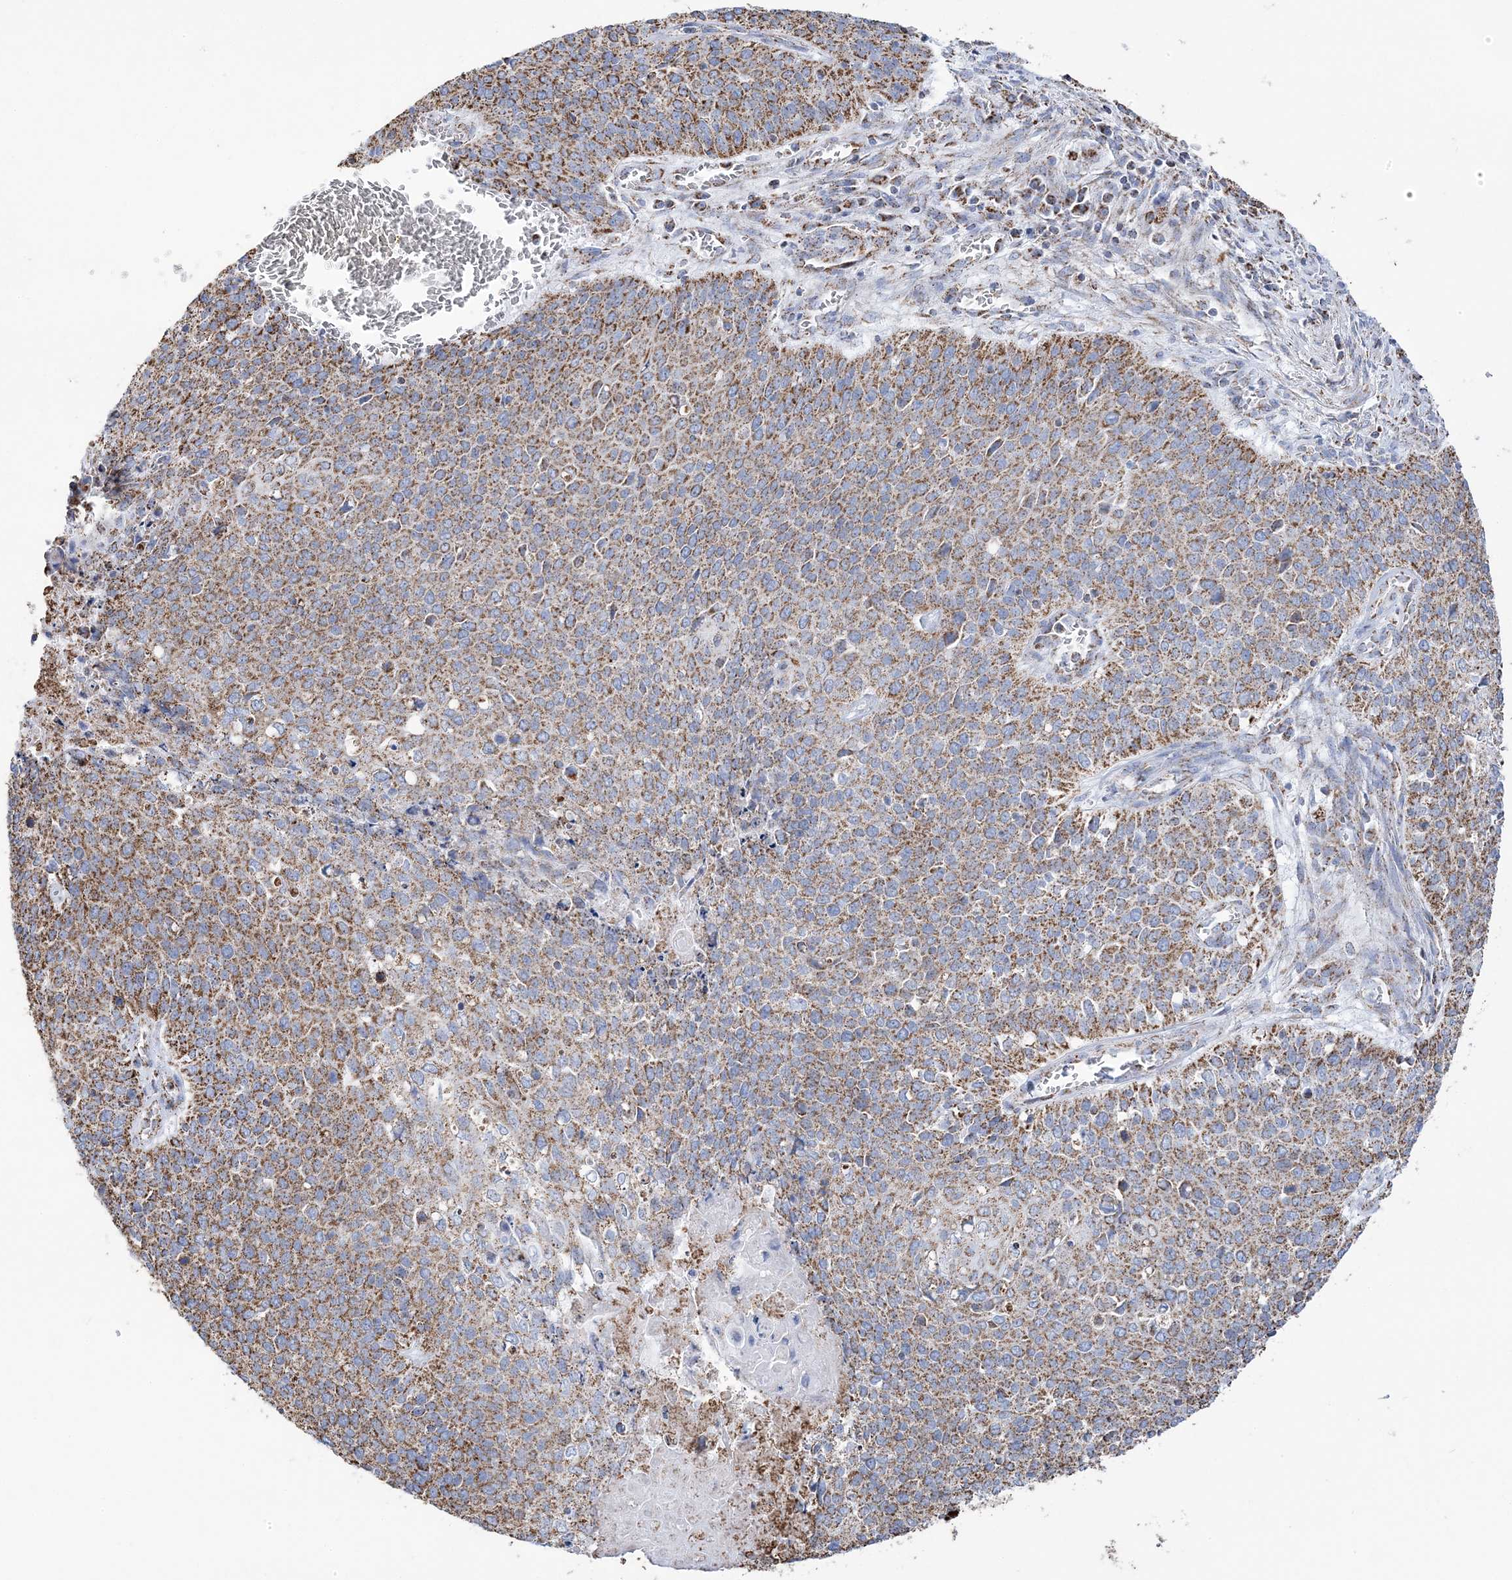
{"staining": {"intensity": "moderate", "quantity": ">75%", "location": "cytoplasmic/membranous"}, "tissue": "cervical cancer", "cell_type": "Tumor cells", "image_type": "cancer", "snomed": [{"axis": "morphology", "description": "Squamous cell carcinoma, NOS"}, {"axis": "topography", "description": "Cervix"}], "caption": "A histopathology image of human cervical cancer stained for a protein displays moderate cytoplasmic/membranous brown staining in tumor cells. (Stains: DAB (3,3'-diaminobenzidine) in brown, nuclei in blue, Microscopy: brightfield microscopy at high magnification).", "gene": "GTPBP8", "patient": {"sex": "female", "age": 39}}